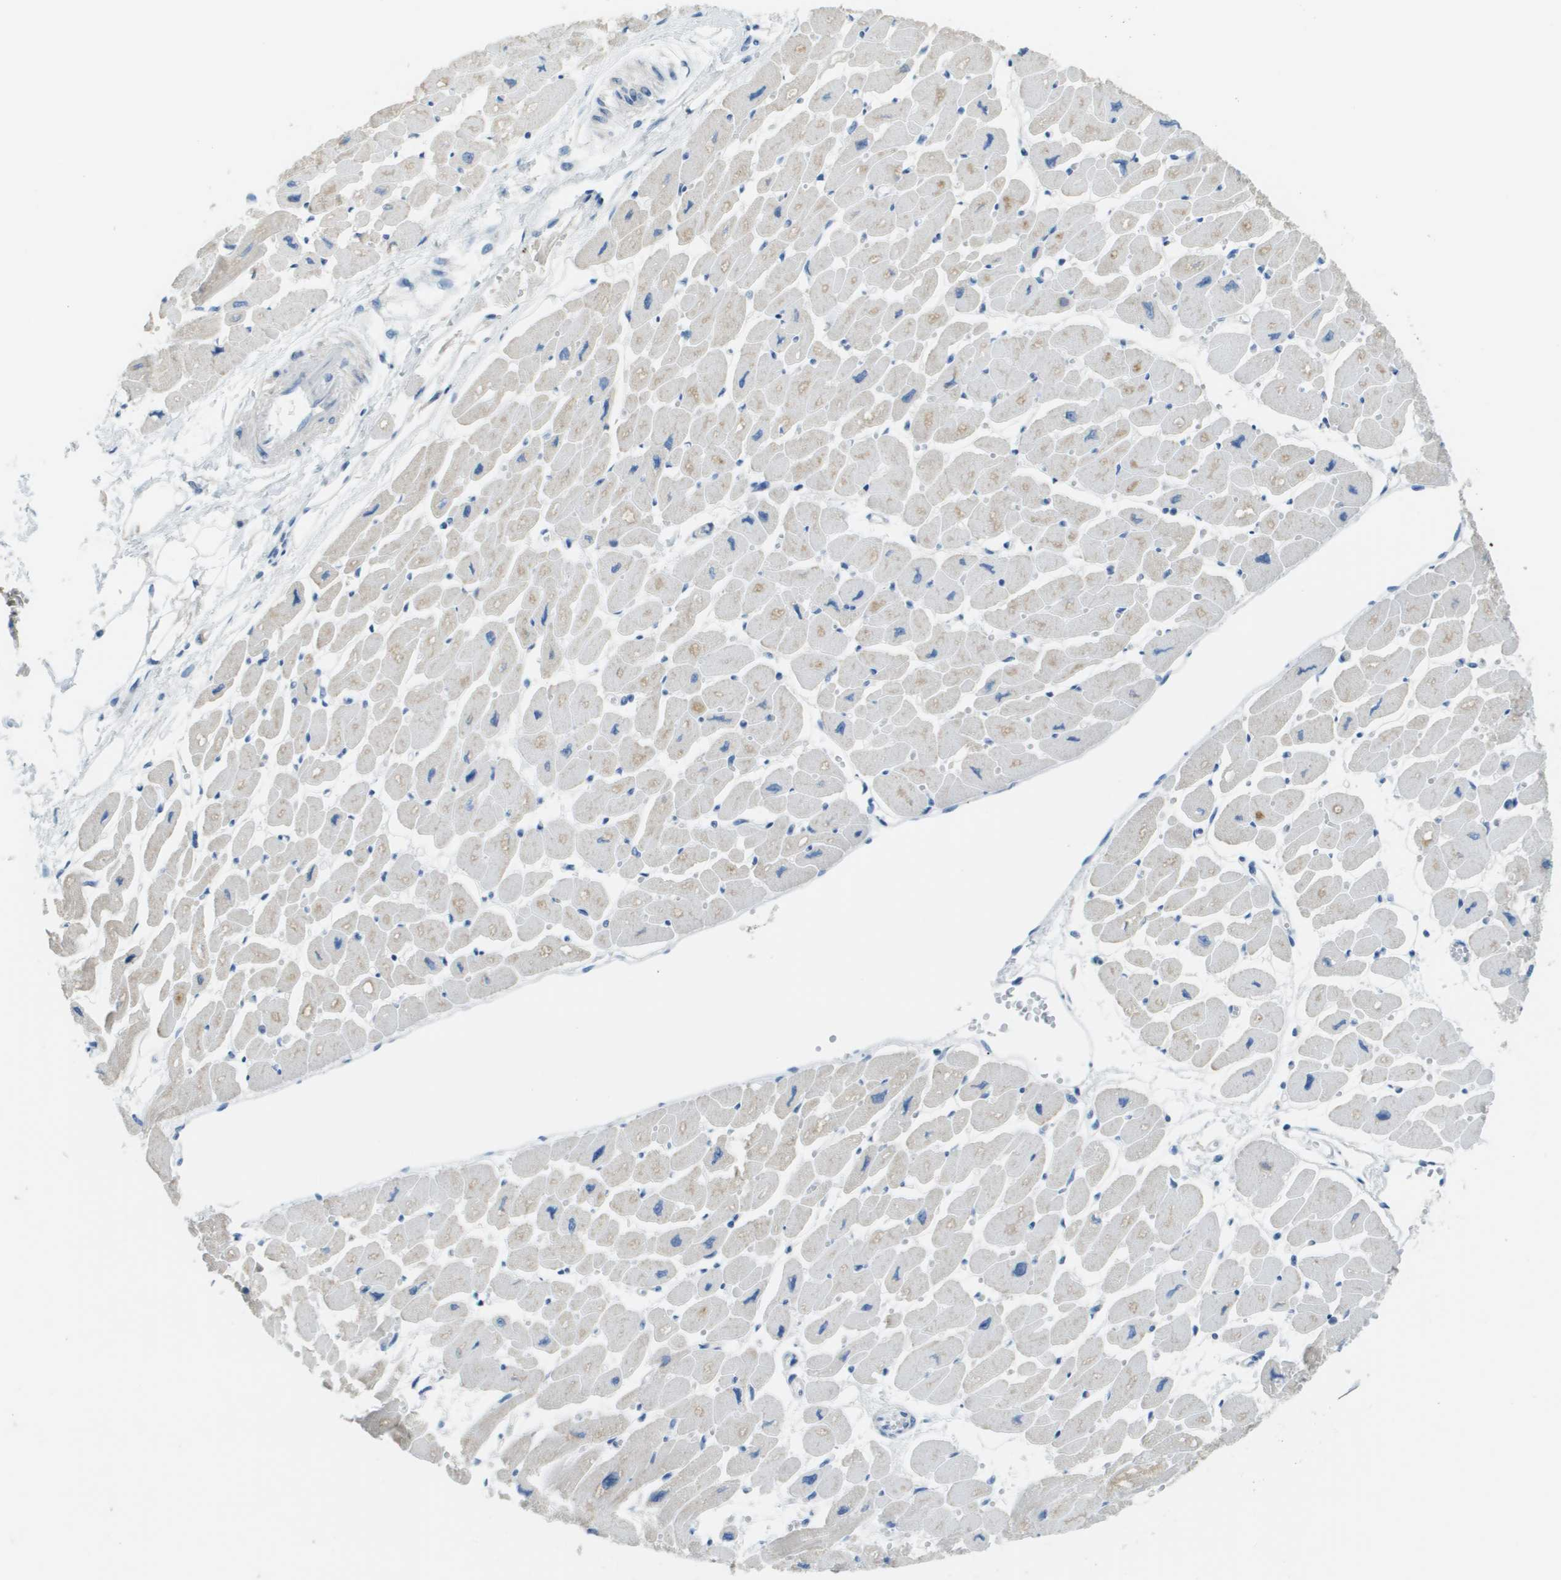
{"staining": {"intensity": "negative", "quantity": "none", "location": "none"}, "tissue": "heart muscle", "cell_type": "Cardiomyocytes", "image_type": "normal", "snomed": [{"axis": "morphology", "description": "Normal tissue, NOS"}, {"axis": "topography", "description": "Heart"}], "caption": "Cardiomyocytes show no significant positivity in unremarkable heart muscle. (Stains: DAB (3,3'-diaminobenzidine) immunohistochemistry (IHC) with hematoxylin counter stain, Microscopy: brightfield microscopy at high magnification).", "gene": "PTGDR2", "patient": {"sex": "female", "age": 54}}